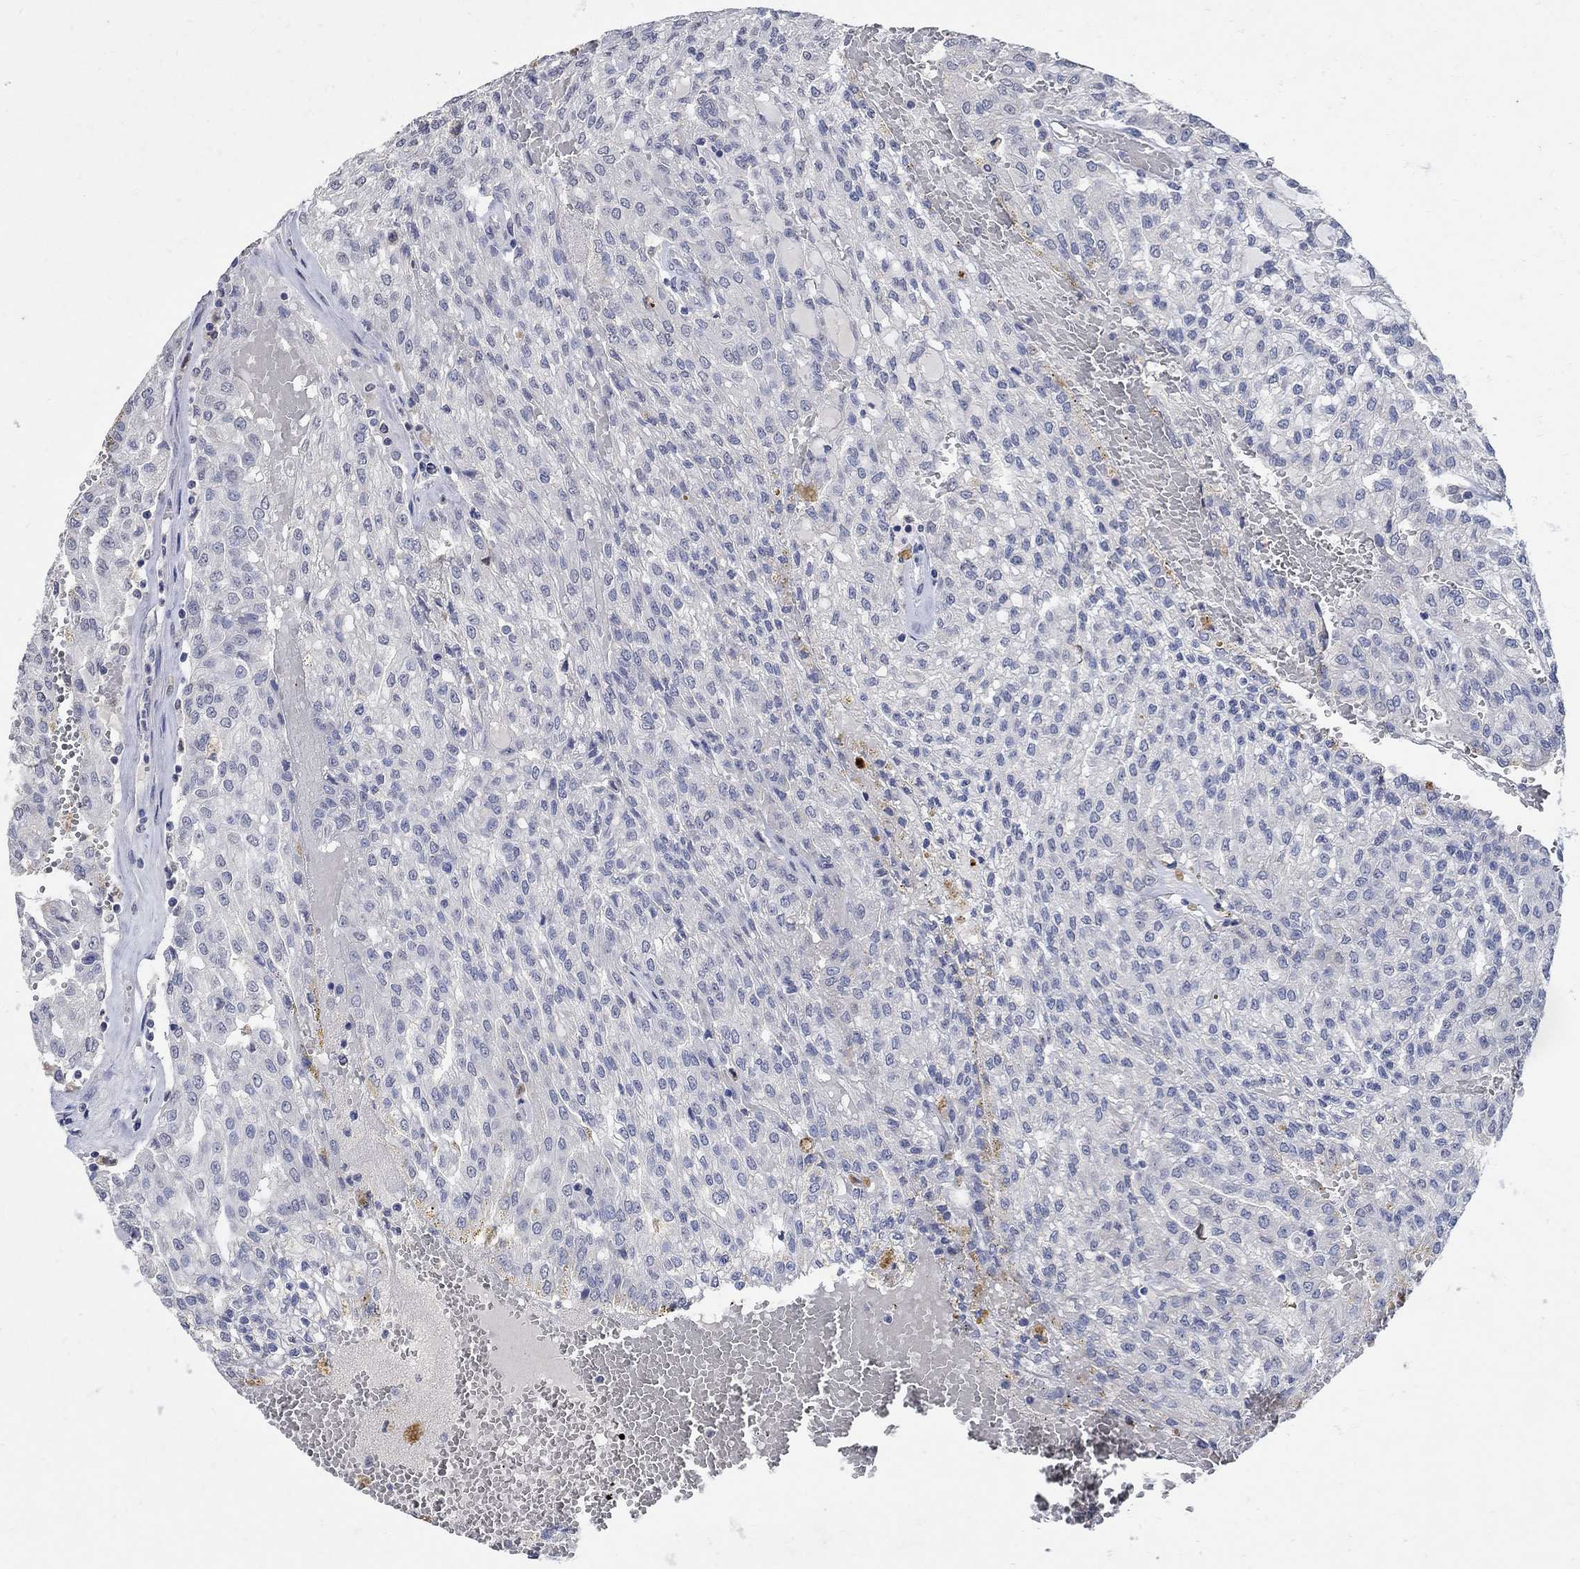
{"staining": {"intensity": "negative", "quantity": "none", "location": "none"}, "tissue": "renal cancer", "cell_type": "Tumor cells", "image_type": "cancer", "snomed": [{"axis": "morphology", "description": "Adenocarcinoma, NOS"}, {"axis": "topography", "description": "Kidney"}], "caption": "A photomicrograph of renal cancer (adenocarcinoma) stained for a protein exhibits no brown staining in tumor cells. (Immunohistochemistry (ihc), brightfield microscopy, high magnification).", "gene": "TMEM169", "patient": {"sex": "male", "age": 63}}